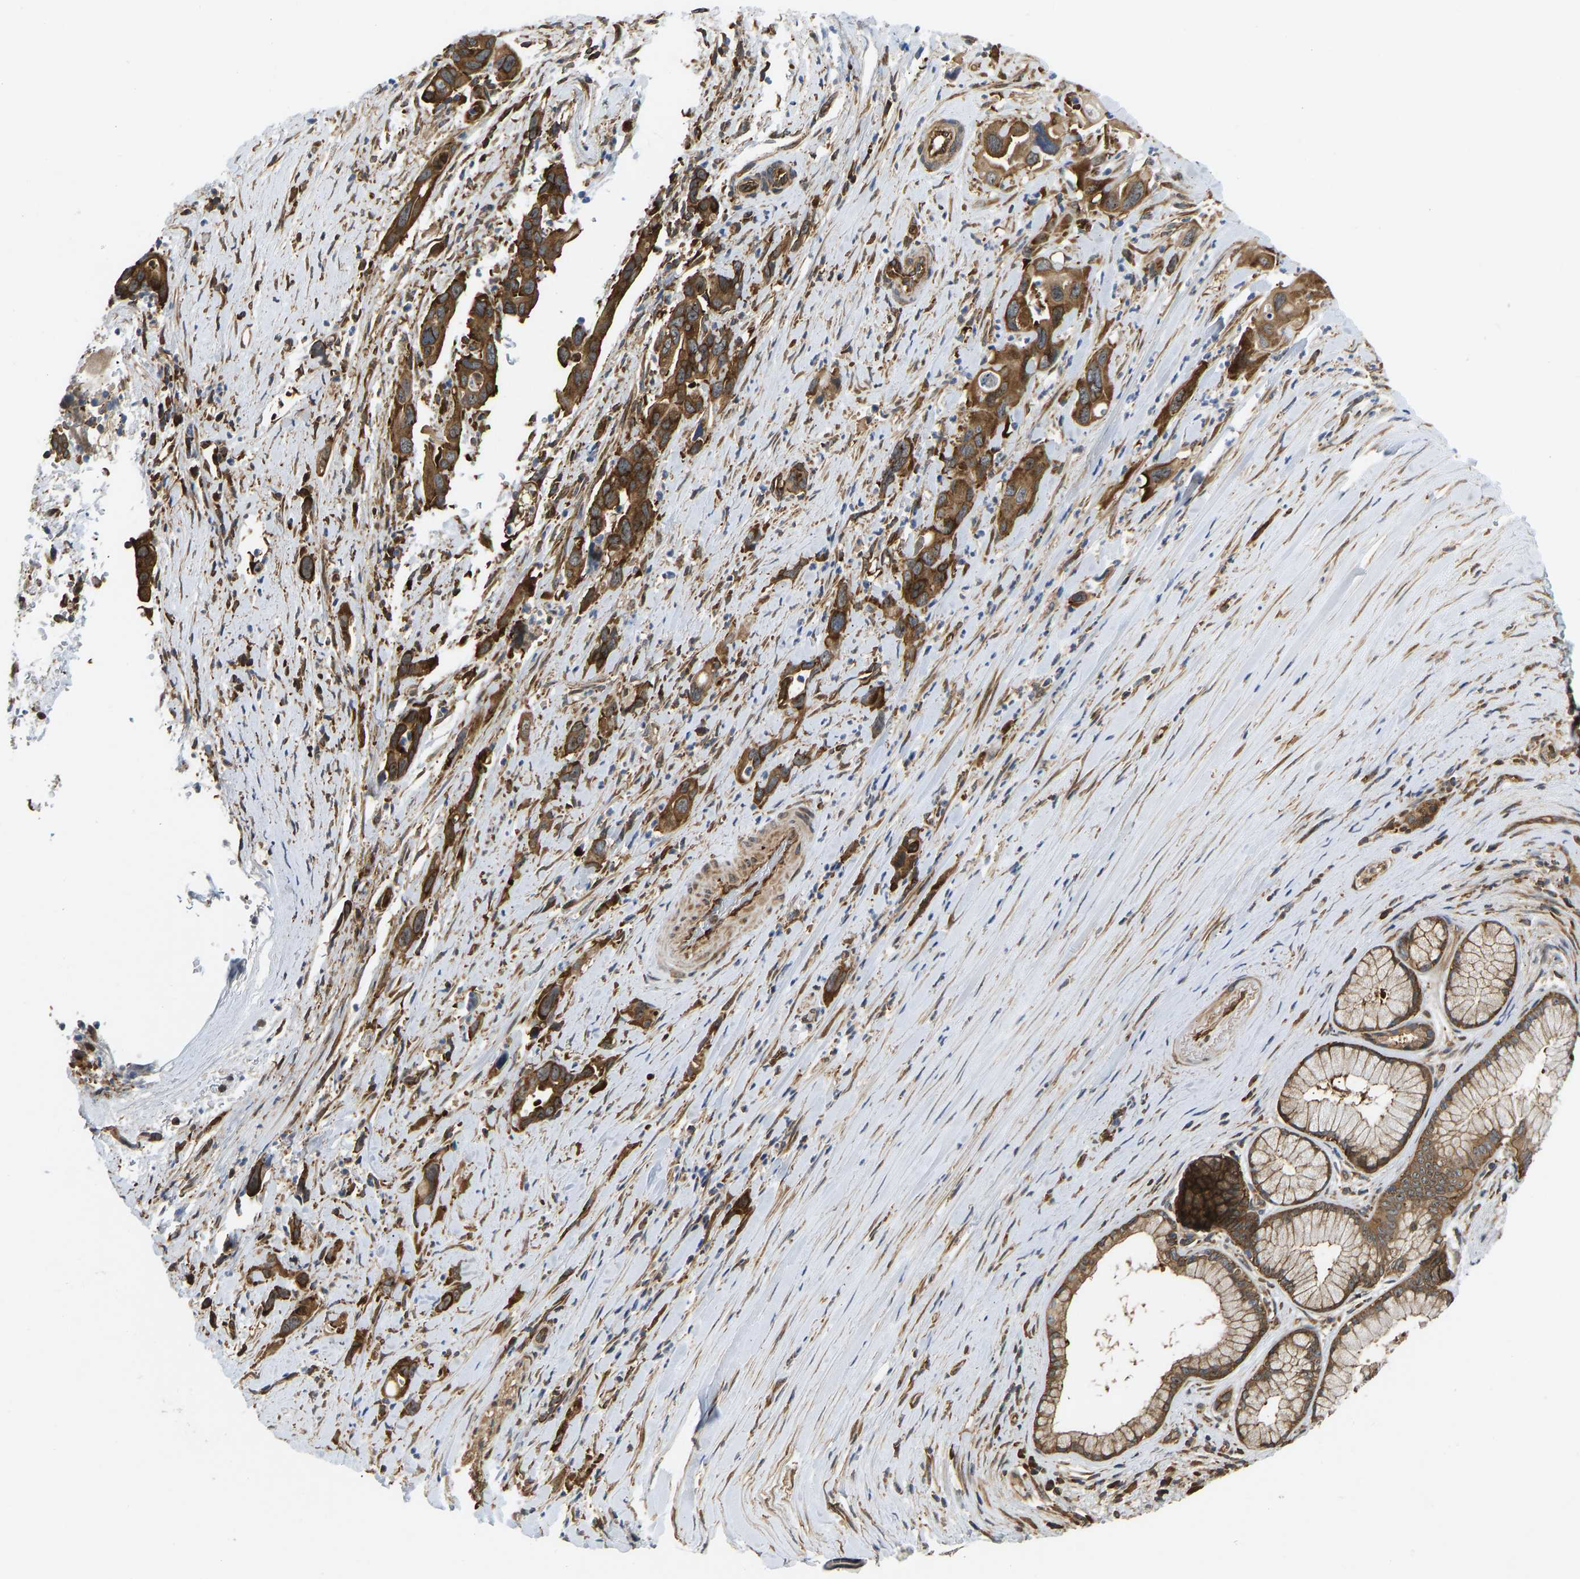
{"staining": {"intensity": "strong", "quantity": ">75%", "location": "cytoplasmic/membranous"}, "tissue": "pancreatic cancer", "cell_type": "Tumor cells", "image_type": "cancer", "snomed": [{"axis": "morphology", "description": "Adenocarcinoma, NOS"}, {"axis": "topography", "description": "Pancreas"}], "caption": "DAB immunohistochemical staining of human adenocarcinoma (pancreatic) exhibits strong cytoplasmic/membranous protein positivity in about >75% of tumor cells. (Stains: DAB in brown, nuclei in blue, Microscopy: brightfield microscopy at high magnification).", "gene": "RASGRF2", "patient": {"sex": "female", "age": 70}}